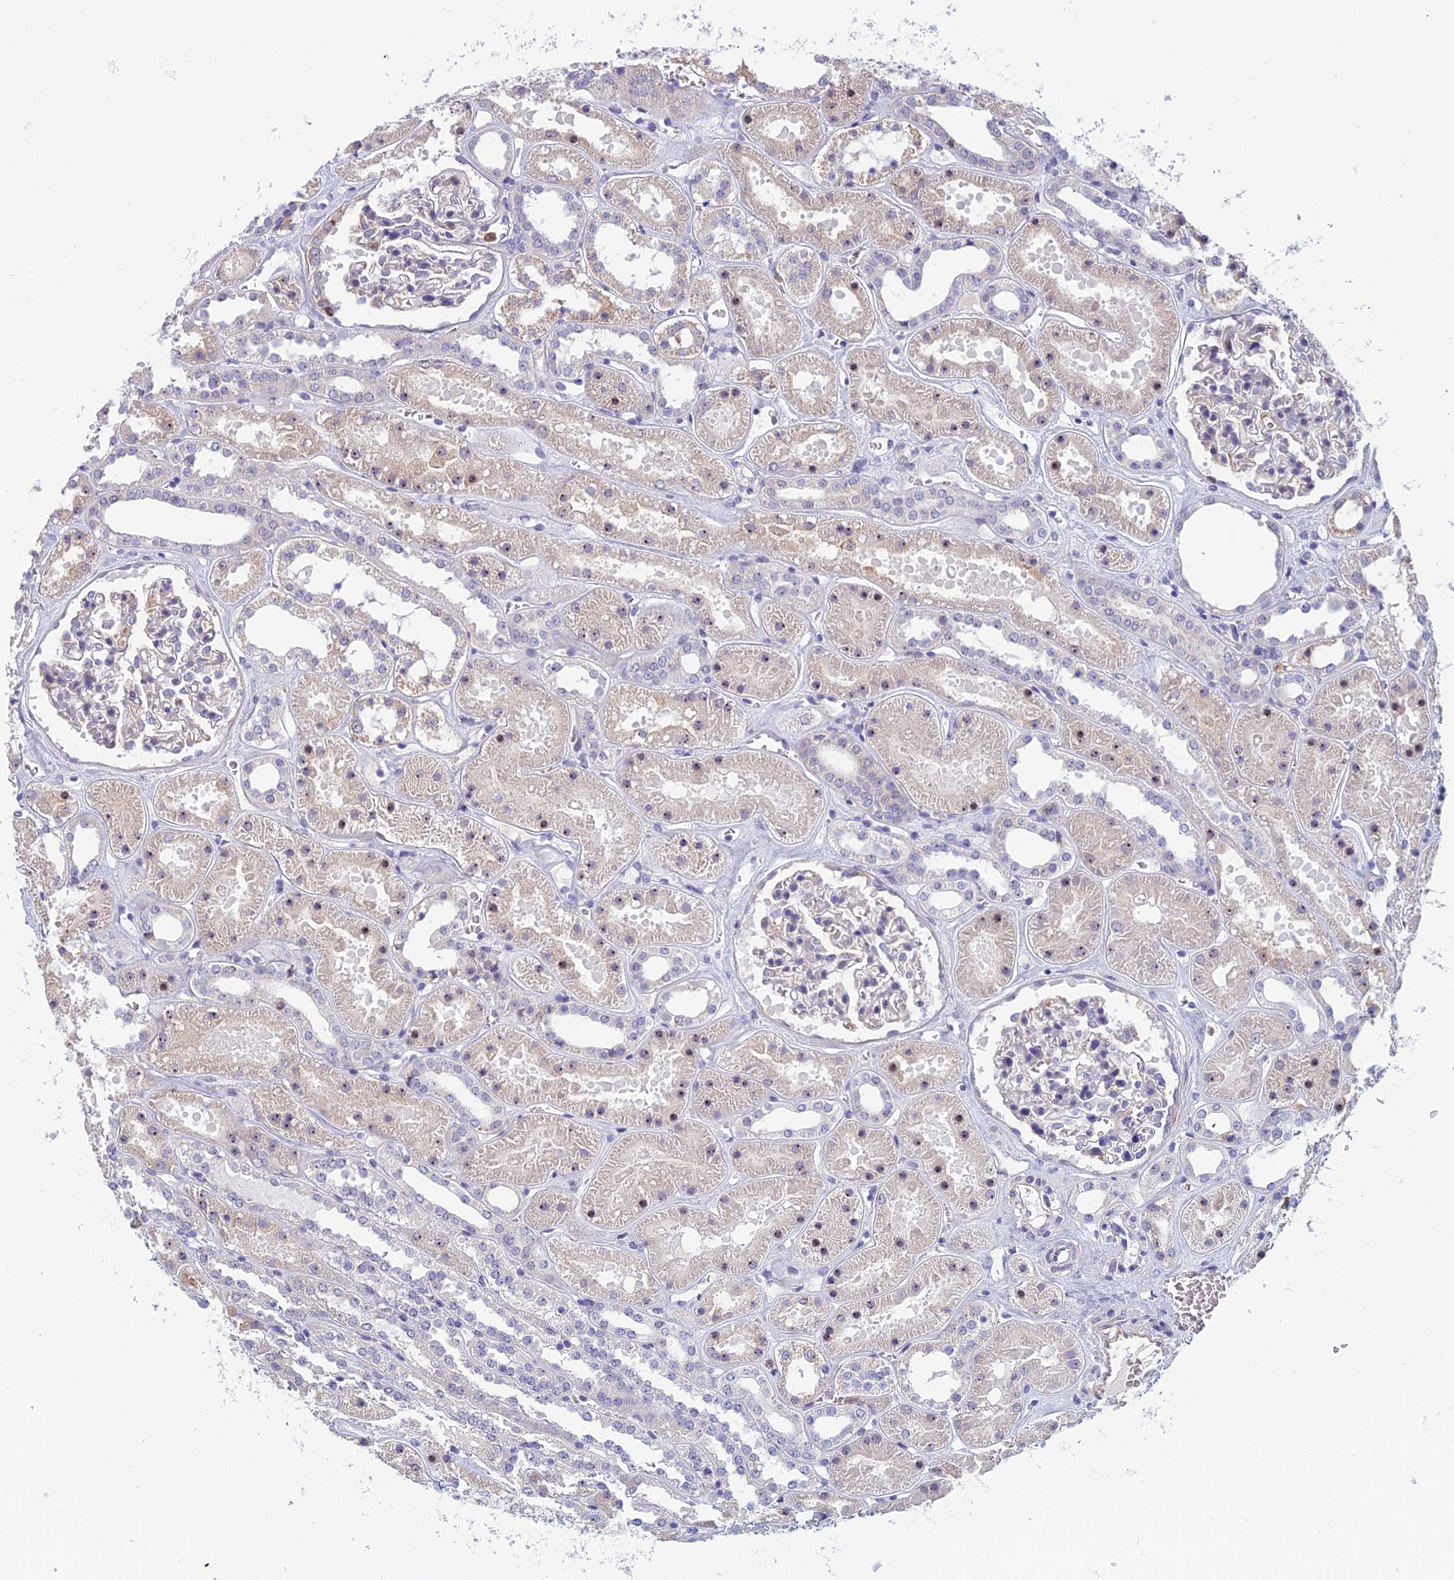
{"staining": {"intensity": "negative", "quantity": "none", "location": "none"}, "tissue": "kidney", "cell_type": "Cells in glomeruli", "image_type": "normal", "snomed": [{"axis": "morphology", "description": "Normal tissue, NOS"}, {"axis": "topography", "description": "Kidney"}], "caption": "IHC of benign kidney shows no positivity in cells in glomeruli. The staining was performed using DAB (3,3'-diaminobenzidine) to visualize the protein expression in brown, while the nuclei were stained in blue with hematoxylin (Magnification: 20x).", "gene": "NOC2L", "patient": {"sex": "female", "age": 41}}